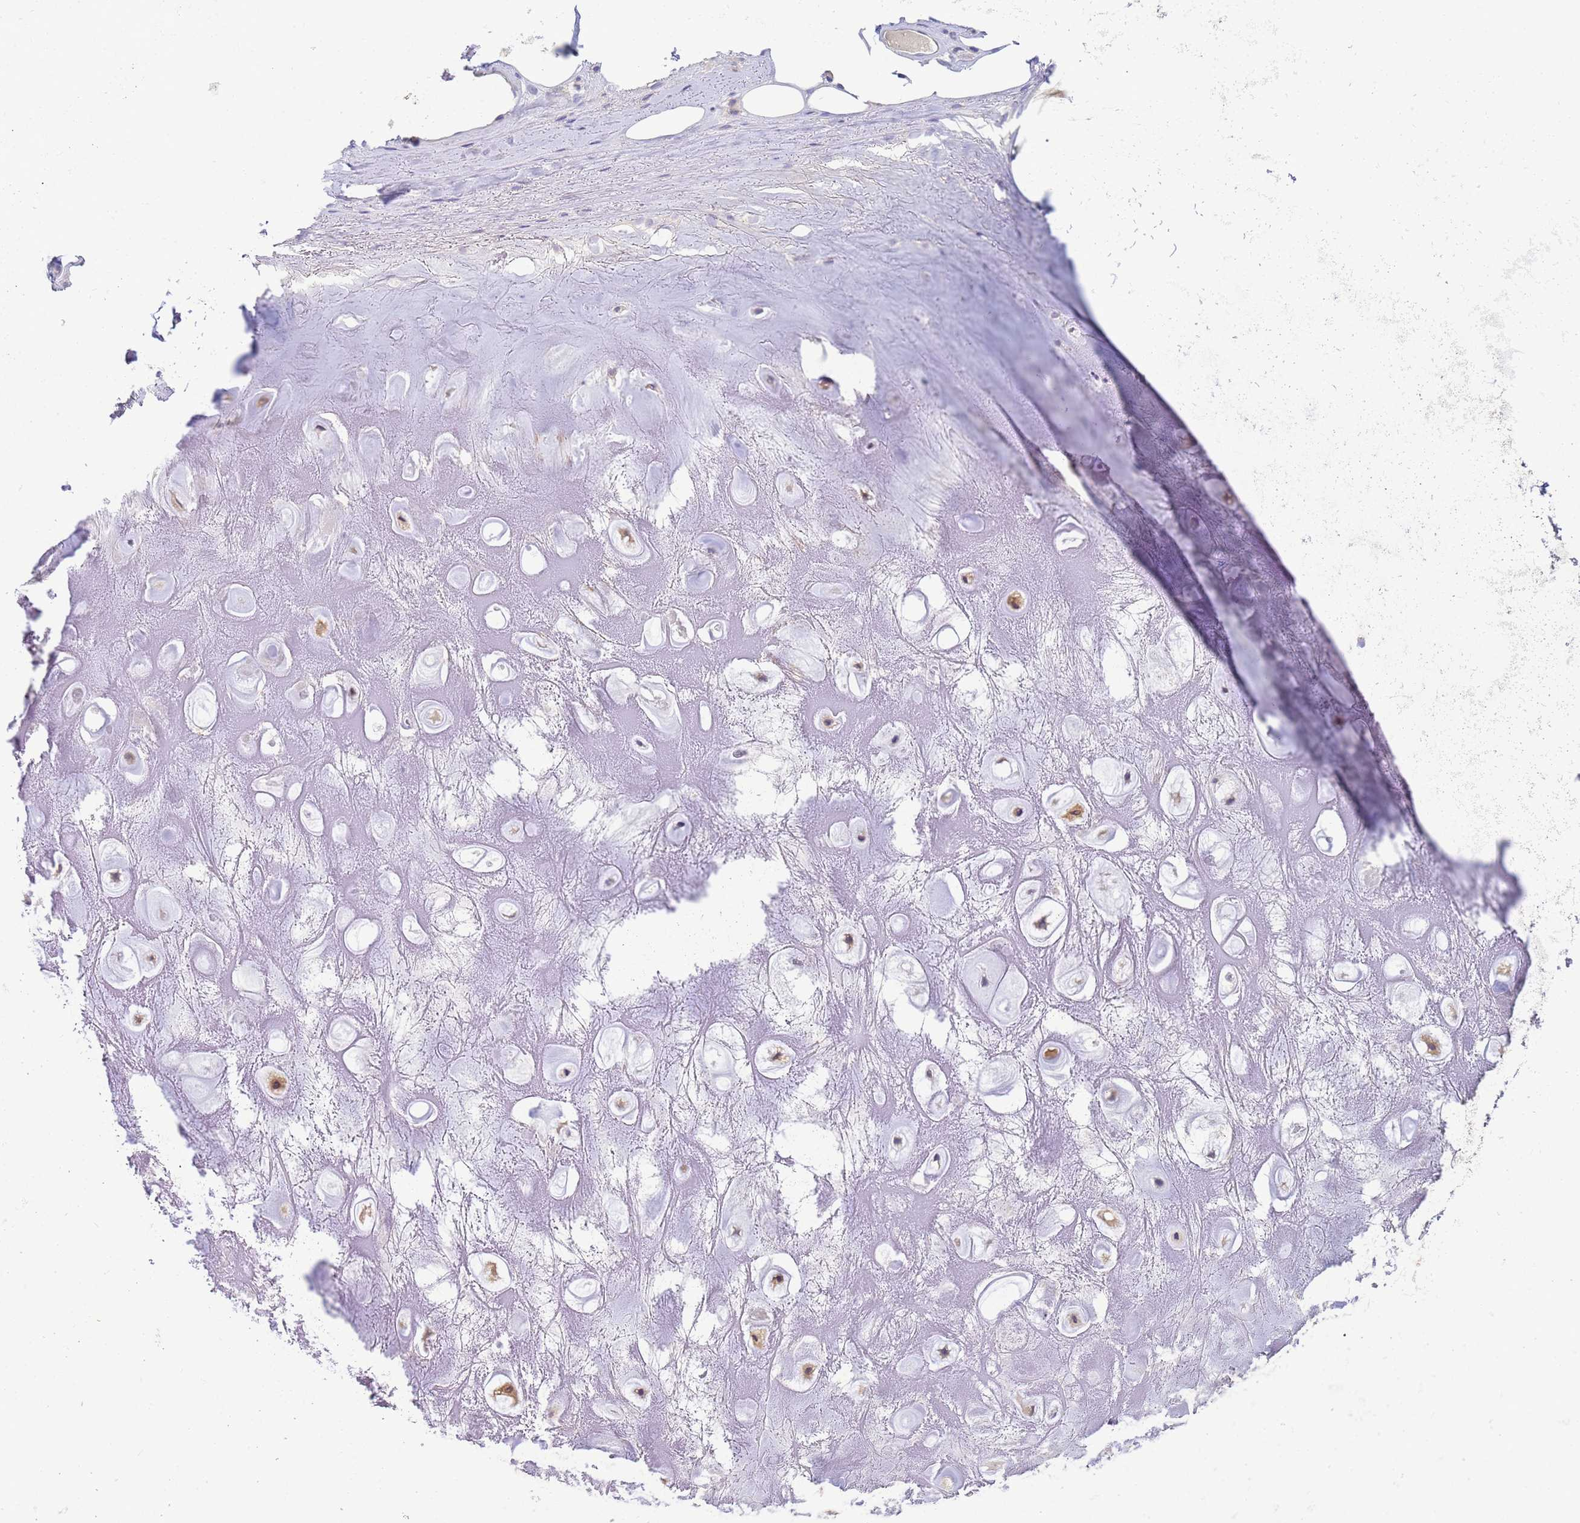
{"staining": {"intensity": "negative", "quantity": "none", "location": "none"}, "tissue": "adipose tissue", "cell_type": "Adipocytes", "image_type": "normal", "snomed": [{"axis": "morphology", "description": "Normal tissue, NOS"}, {"axis": "topography", "description": "Cartilage tissue"}], "caption": "The histopathology image demonstrates no staining of adipocytes in normal adipose tissue. Brightfield microscopy of IHC stained with DAB (brown) and hematoxylin (blue), captured at high magnification.", "gene": "KLHL13", "patient": {"sex": "male", "age": 81}}